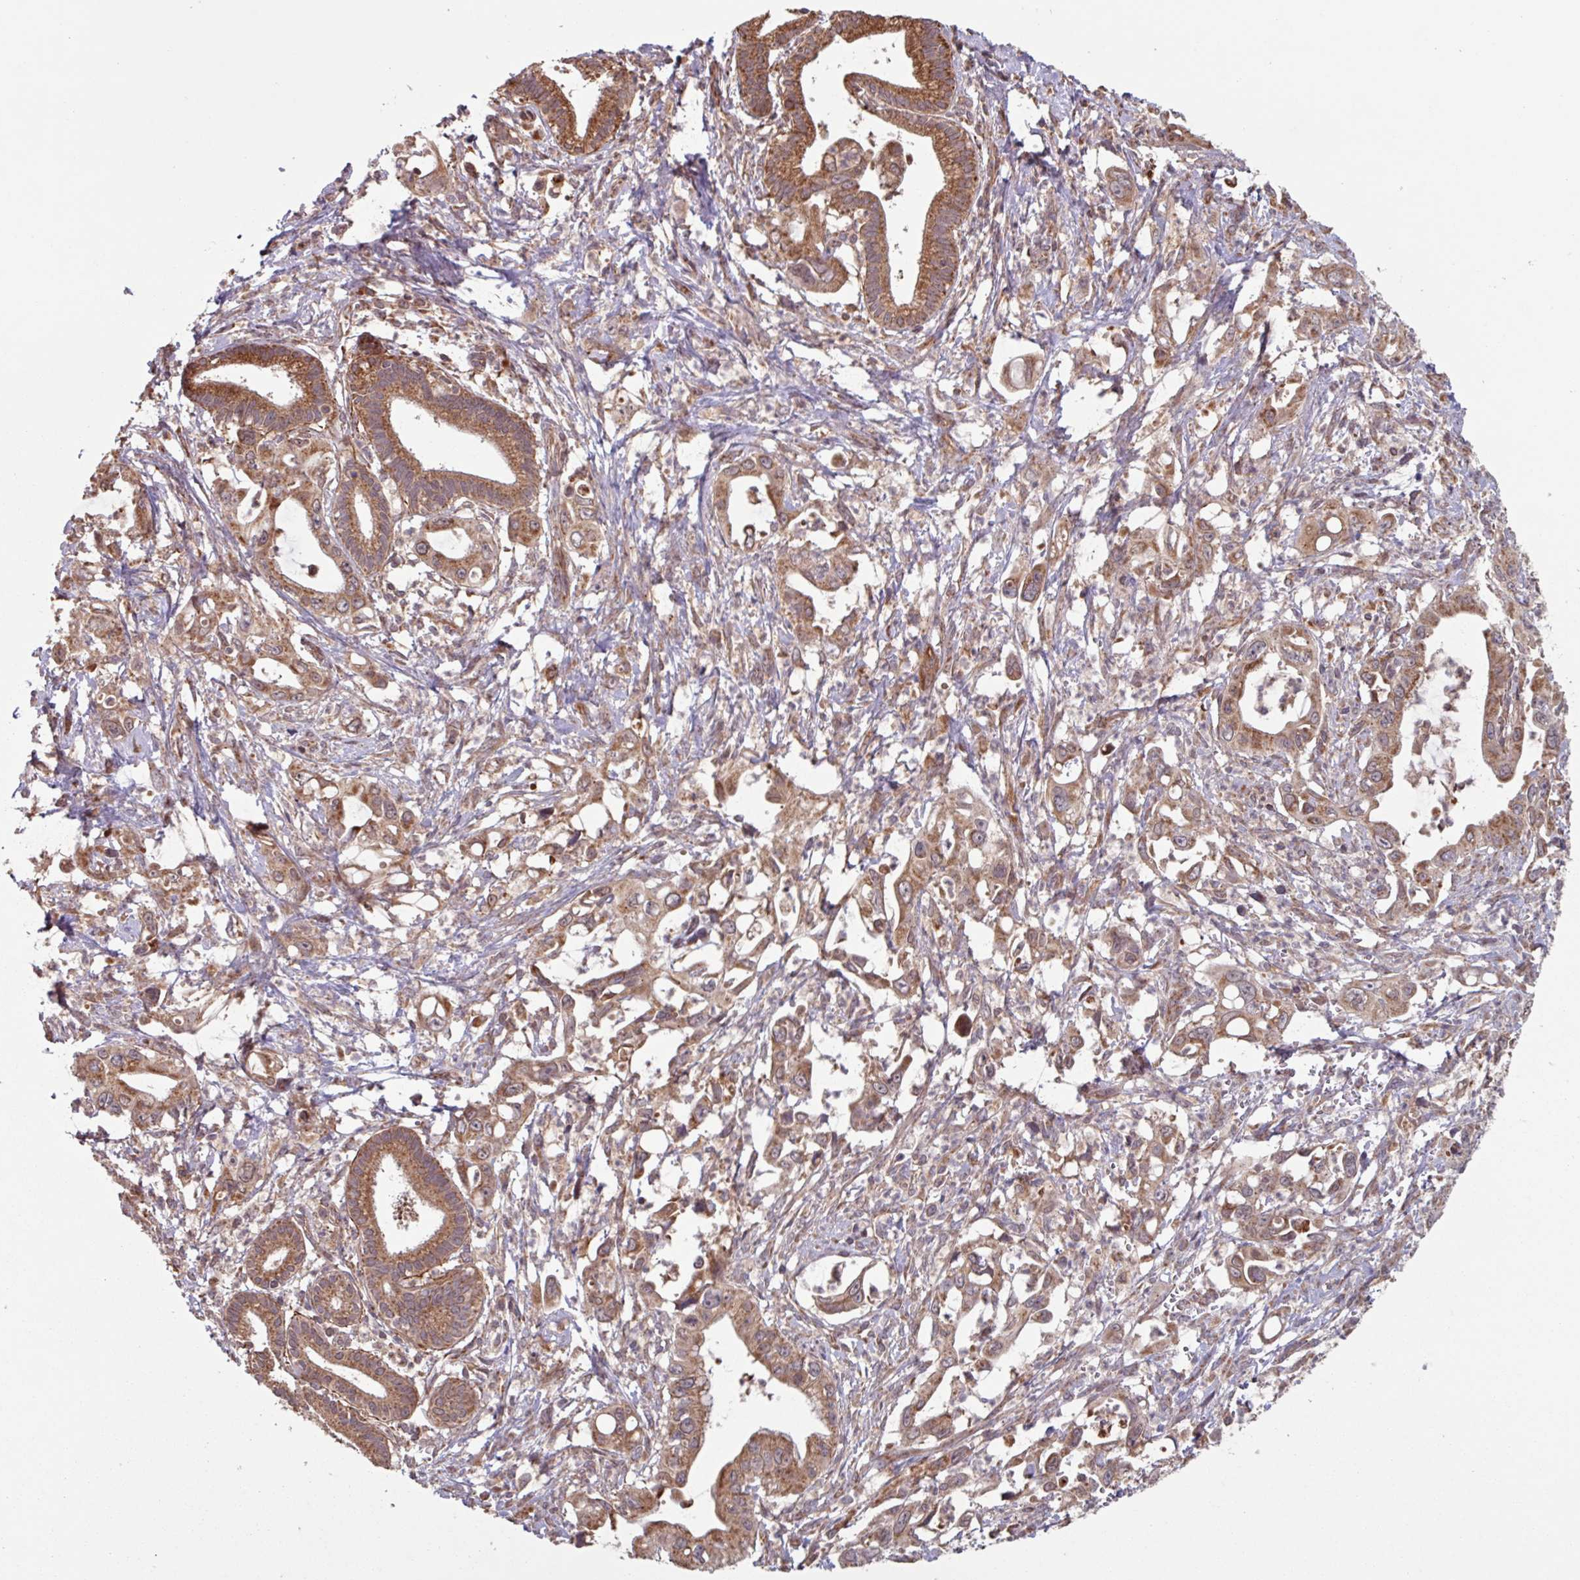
{"staining": {"intensity": "moderate", "quantity": ">75%", "location": "cytoplasmic/membranous"}, "tissue": "pancreatic cancer", "cell_type": "Tumor cells", "image_type": "cancer", "snomed": [{"axis": "morphology", "description": "Adenocarcinoma, NOS"}, {"axis": "topography", "description": "Pancreas"}], "caption": "Protein analysis of pancreatic adenocarcinoma tissue shows moderate cytoplasmic/membranous staining in about >75% of tumor cells.", "gene": "COX7C", "patient": {"sex": "male", "age": 61}}